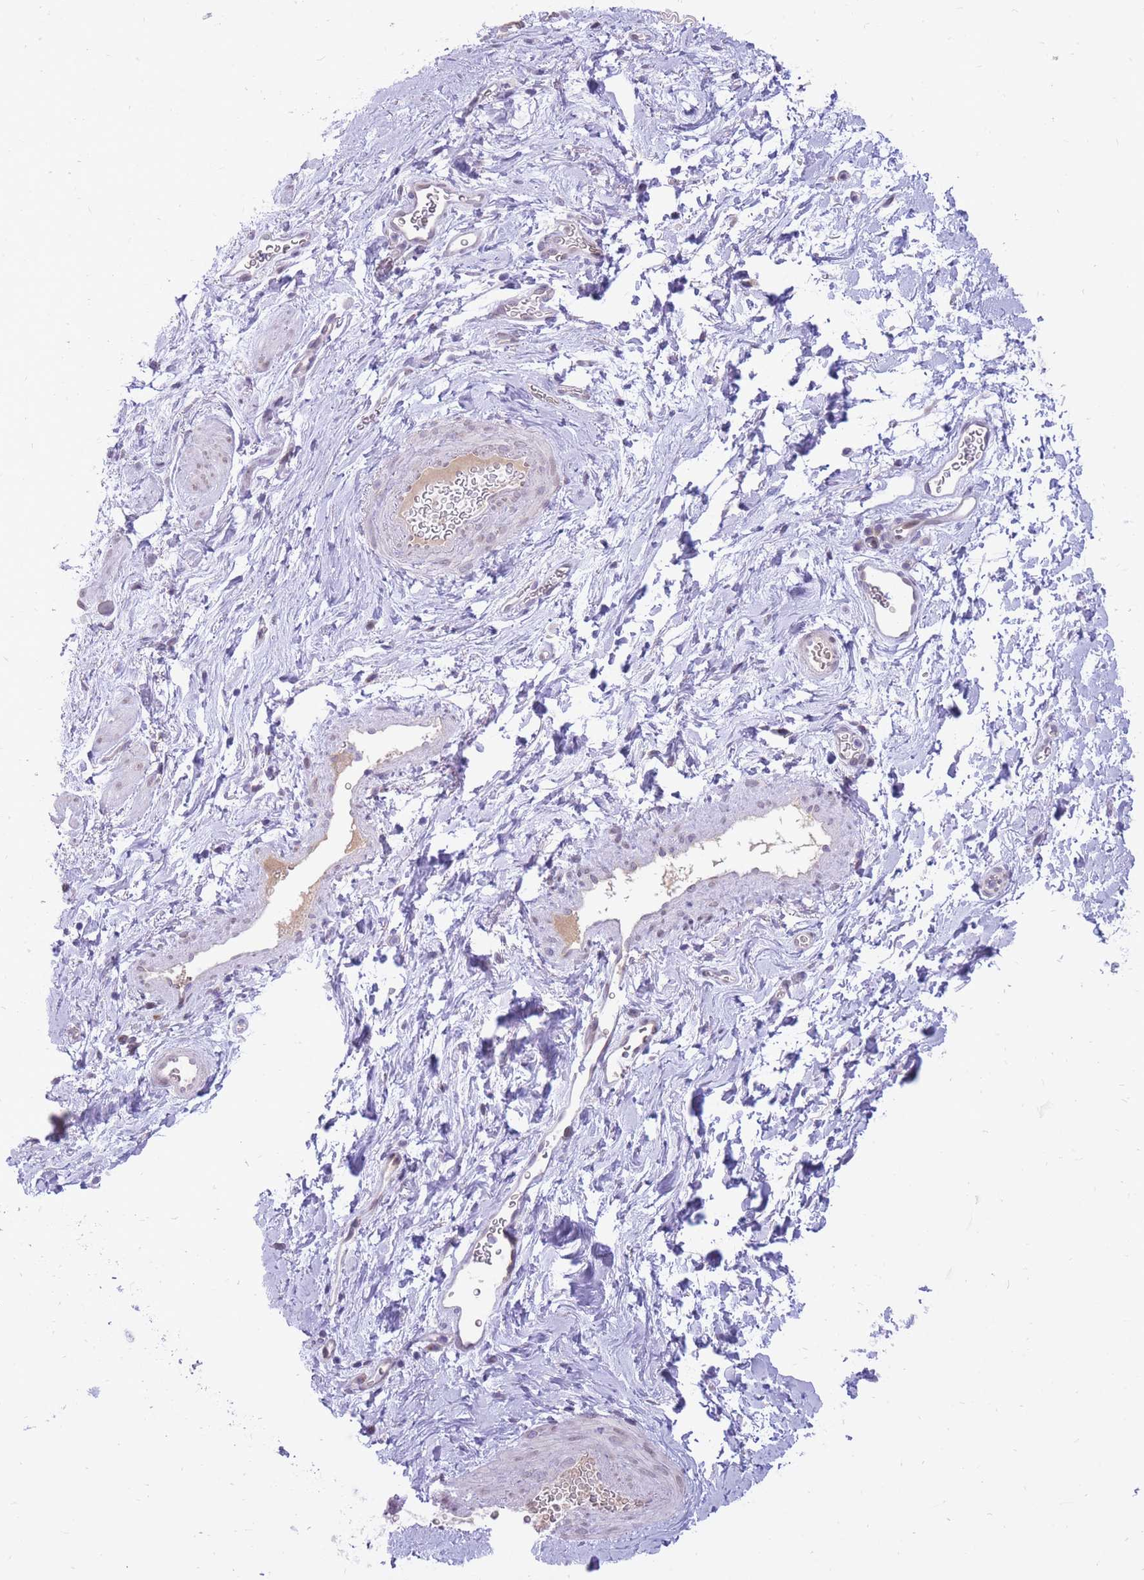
{"staining": {"intensity": "negative", "quantity": "none", "location": "none"}, "tissue": "smooth muscle", "cell_type": "Smooth muscle cells", "image_type": "normal", "snomed": [{"axis": "morphology", "description": "Normal tissue, NOS"}, {"axis": "topography", "description": "Smooth muscle"}, {"axis": "topography", "description": "Peripheral nerve tissue"}], "caption": "The image demonstrates no significant staining in smooth muscle cells of smooth muscle. (DAB IHC visualized using brightfield microscopy, high magnification).", "gene": "HOOK2", "patient": {"sex": "male", "age": 69}}